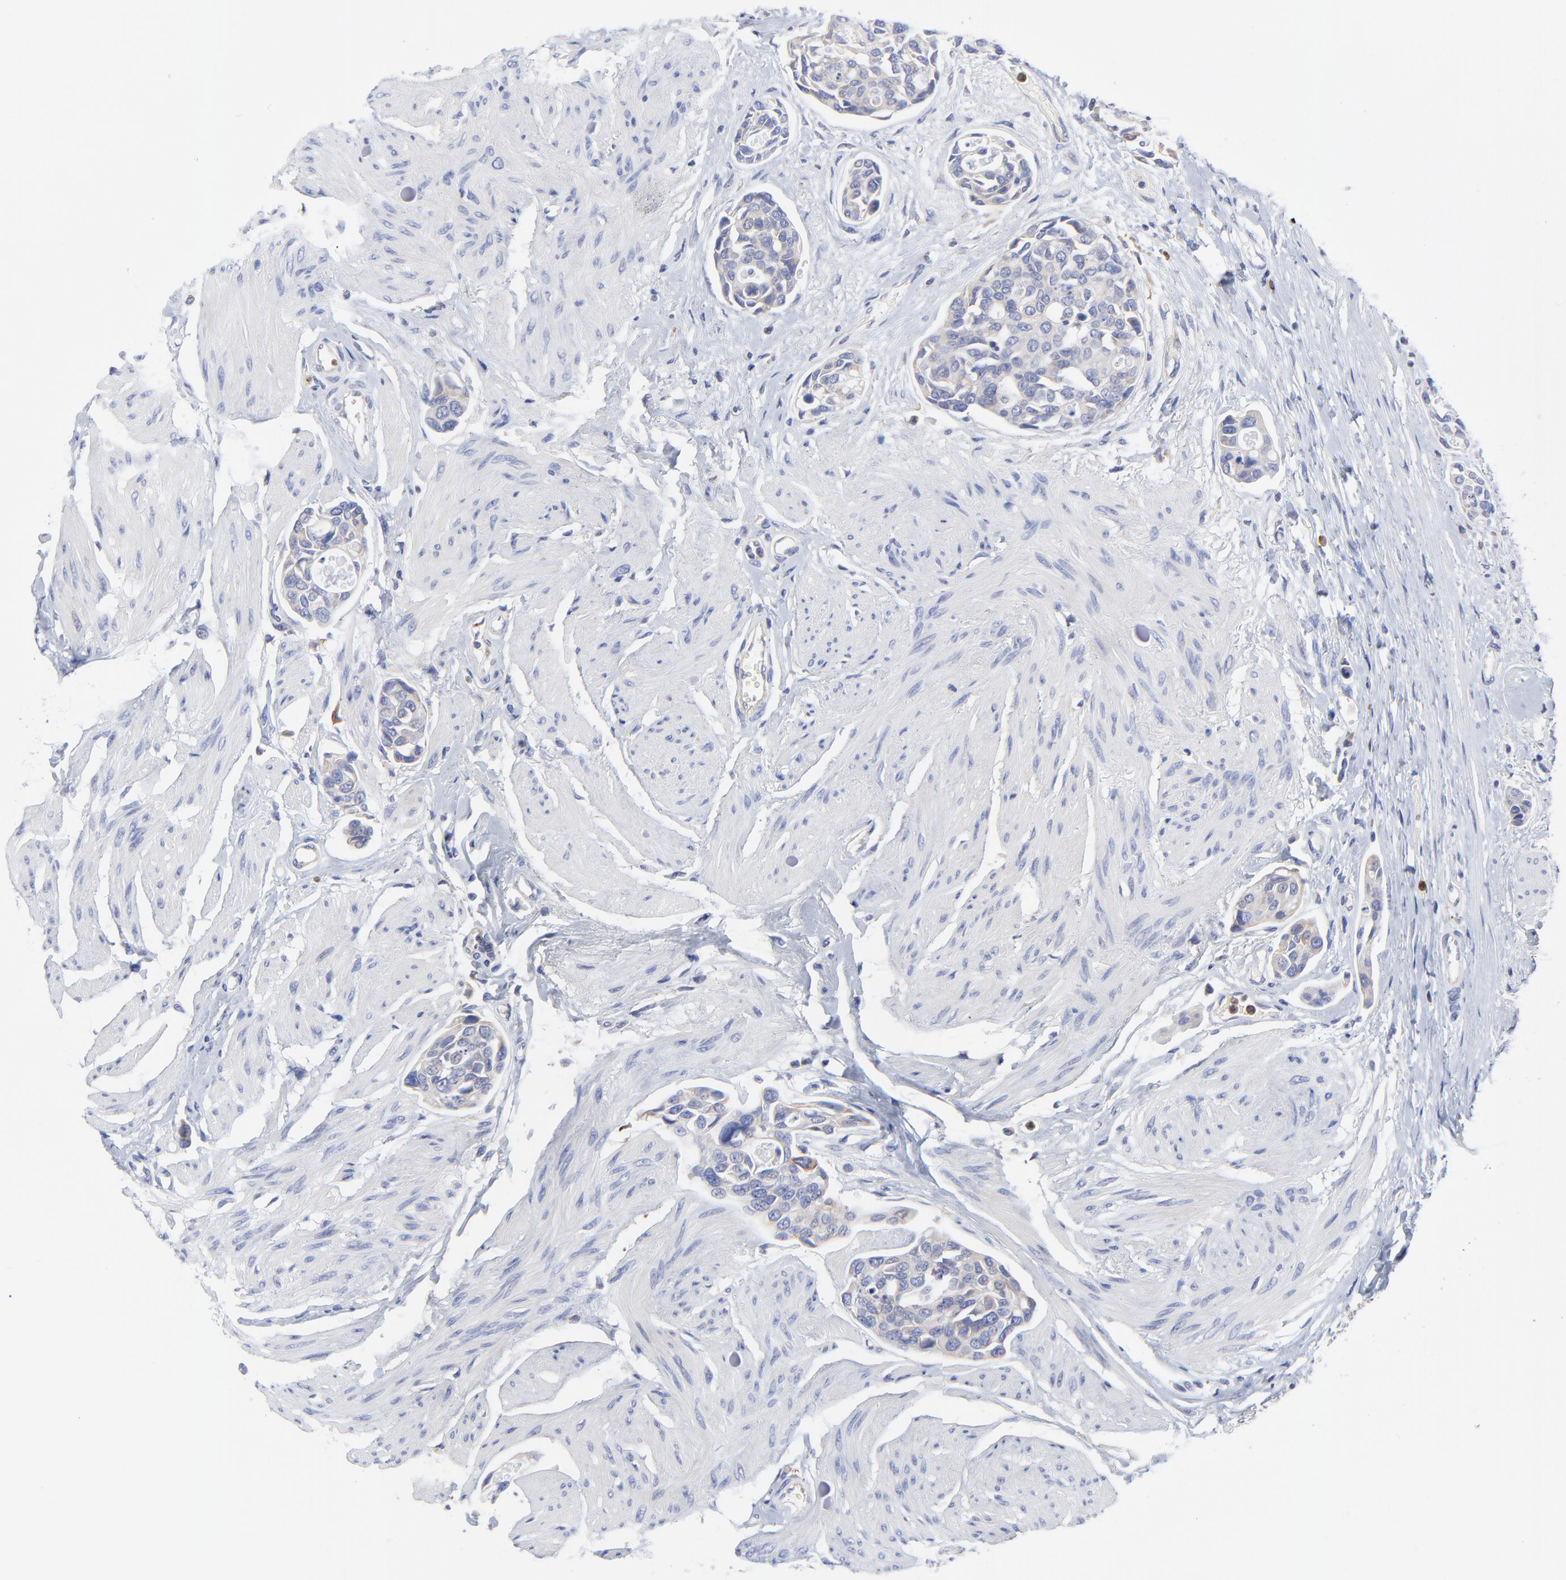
{"staining": {"intensity": "weak", "quantity": "<25%", "location": "cytoplasmic/membranous"}, "tissue": "urothelial cancer", "cell_type": "Tumor cells", "image_type": "cancer", "snomed": [{"axis": "morphology", "description": "Urothelial carcinoma, High grade"}, {"axis": "topography", "description": "Urinary bladder"}], "caption": "An image of high-grade urothelial carcinoma stained for a protein displays no brown staining in tumor cells.", "gene": "MOSPD2", "patient": {"sex": "male", "age": 78}}